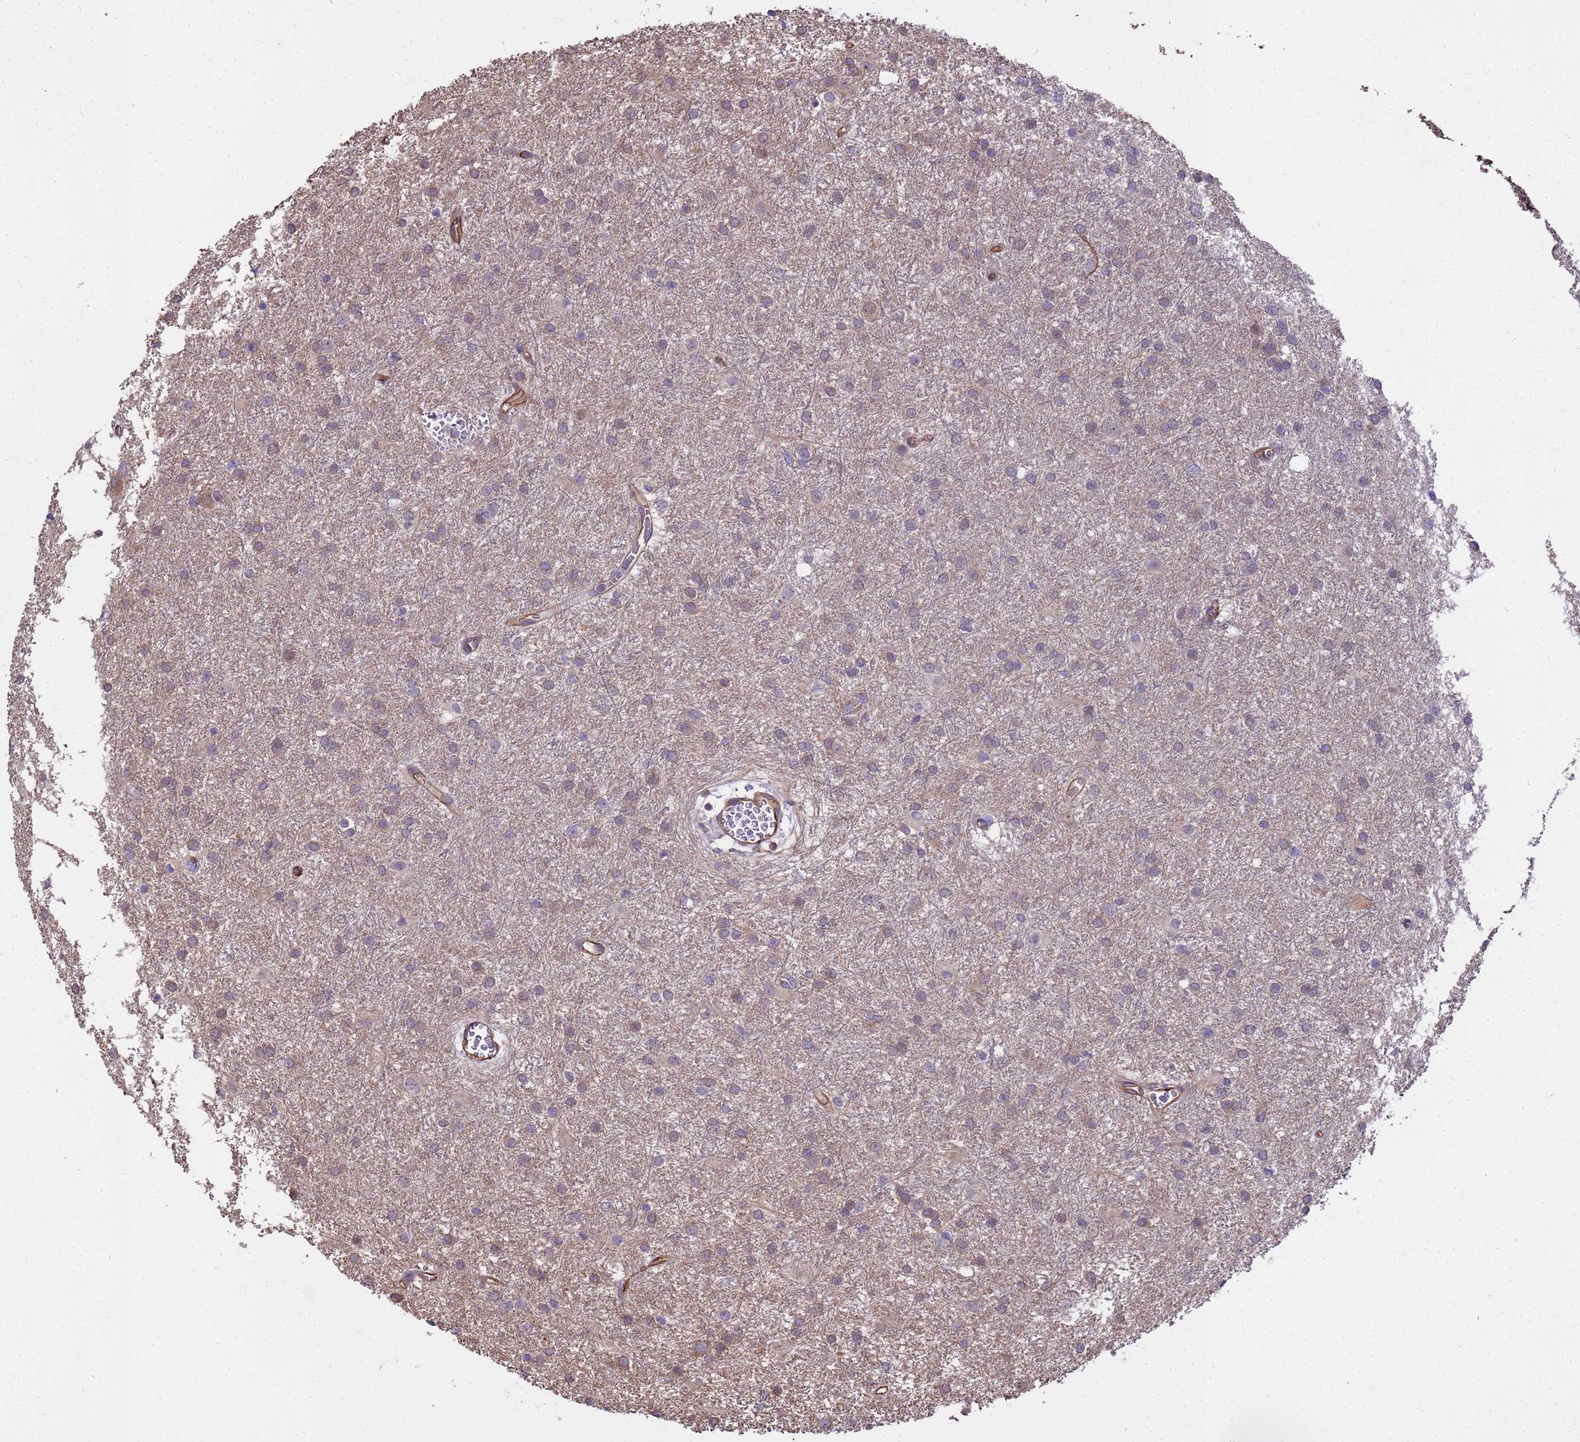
{"staining": {"intensity": "weak", "quantity": ">75%", "location": "cytoplasmic/membranous"}, "tissue": "glioma", "cell_type": "Tumor cells", "image_type": "cancer", "snomed": [{"axis": "morphology", "description": "Glioma, malignant, High grade"}, {"axis": "topography", "description": "Brain"}], "caption": "A brown stain highlights weak cytoplasmic/membranous positivity of a protein in malignant glioma (high-grade) tumor cells. (IHC, brightfield microscopy, high magnification).", "gene": "TCEAL3", "patient": {"sex": "female", "age": 50}}